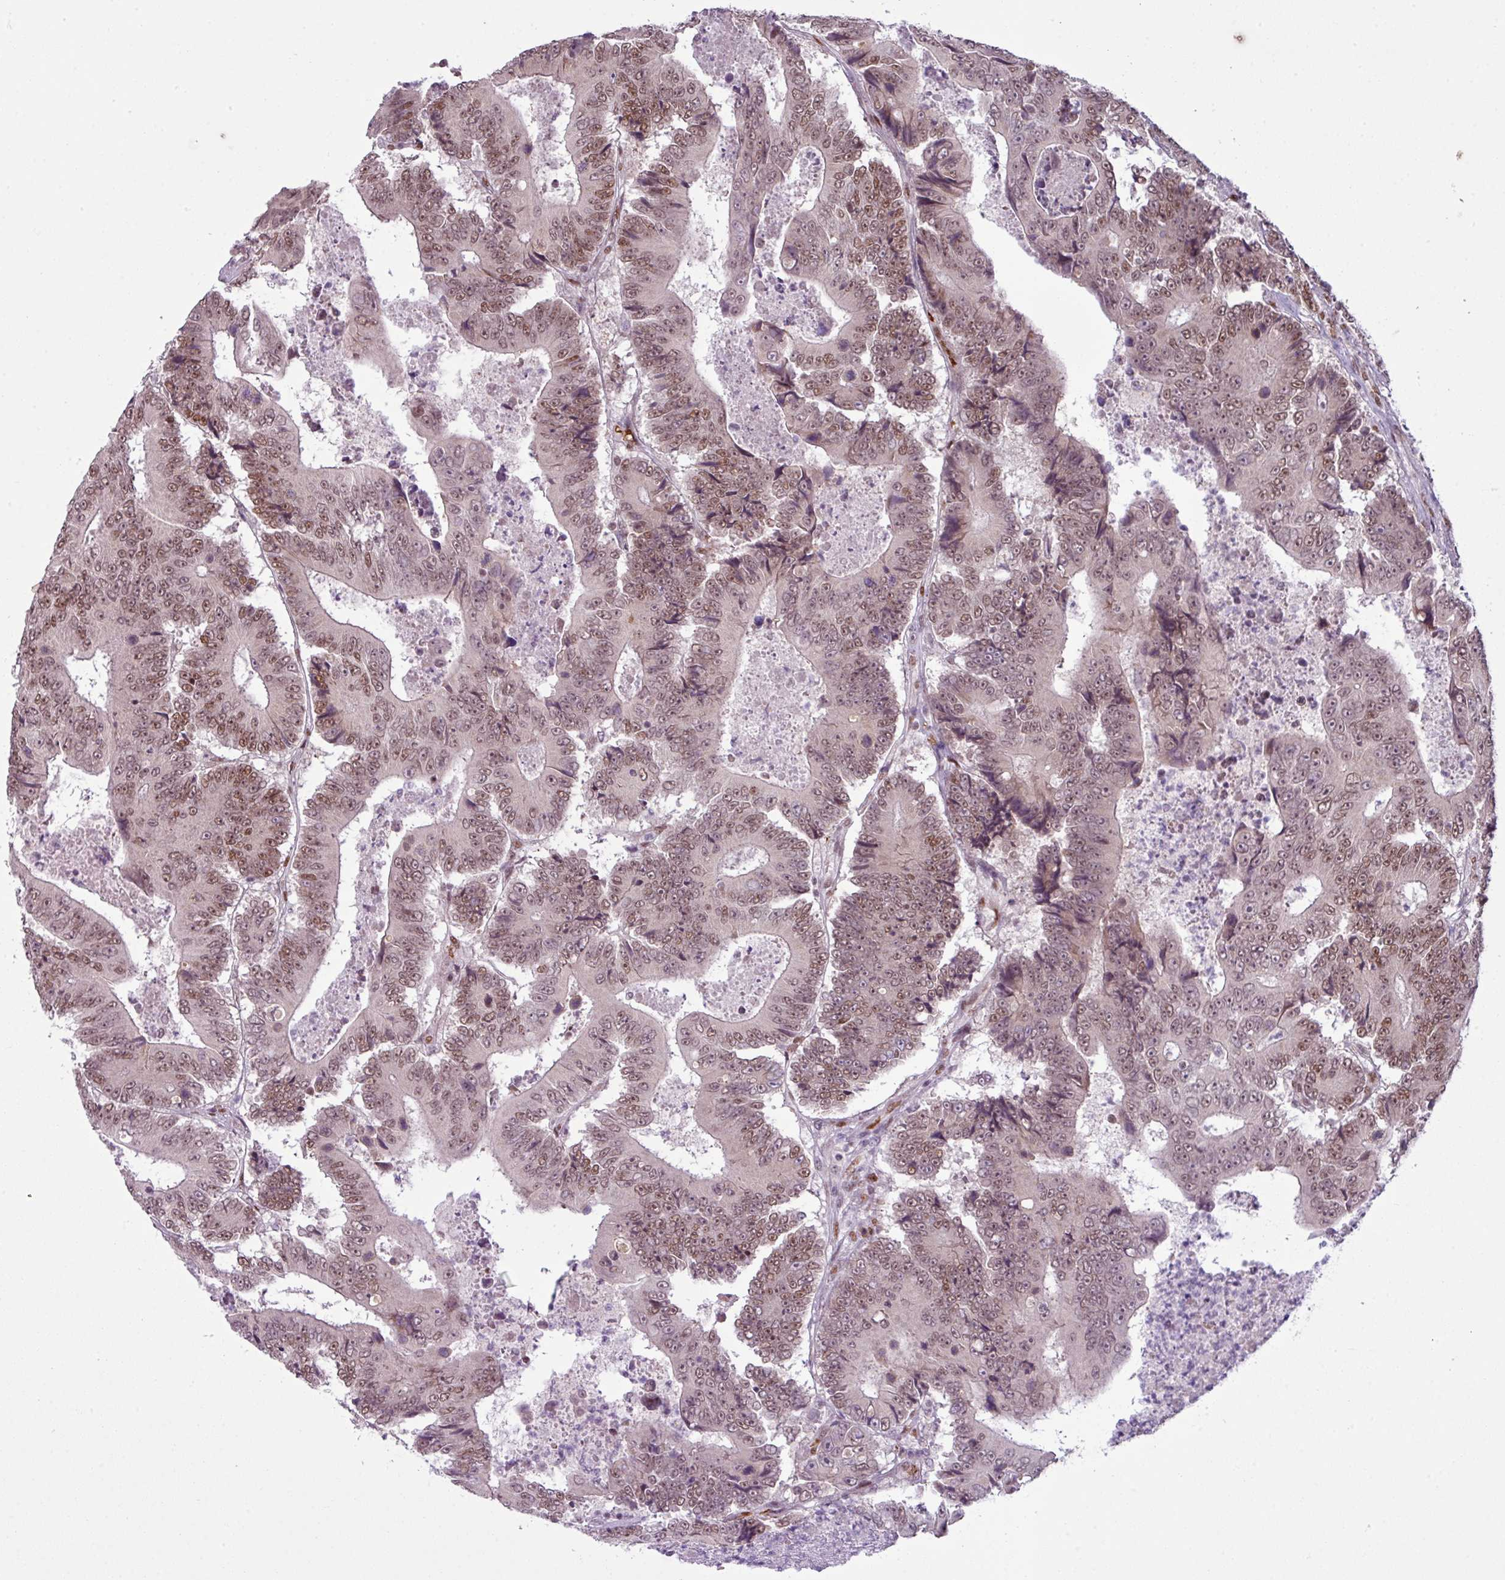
{"staining": {"intensity": "moderate", "quantity": ">75%", "location": "nuclear"}, "tissue": "colorectal cancer", "cell_type": "Tumor cells", "image_type": "cancer", "snomed": [{"axis": "morphology", "description": "Adenocarcinoma, NOS"}, {"axis": "topography", "description": "Colon"}], "caption": "Immunohistochemical staining of human colorectal adenocarcinoma shows medium levels of moderate nuclear staining in about >75% of tumor cells.", "gene": "PRDM5", "patient": {"sex": "male", "age": 83}}